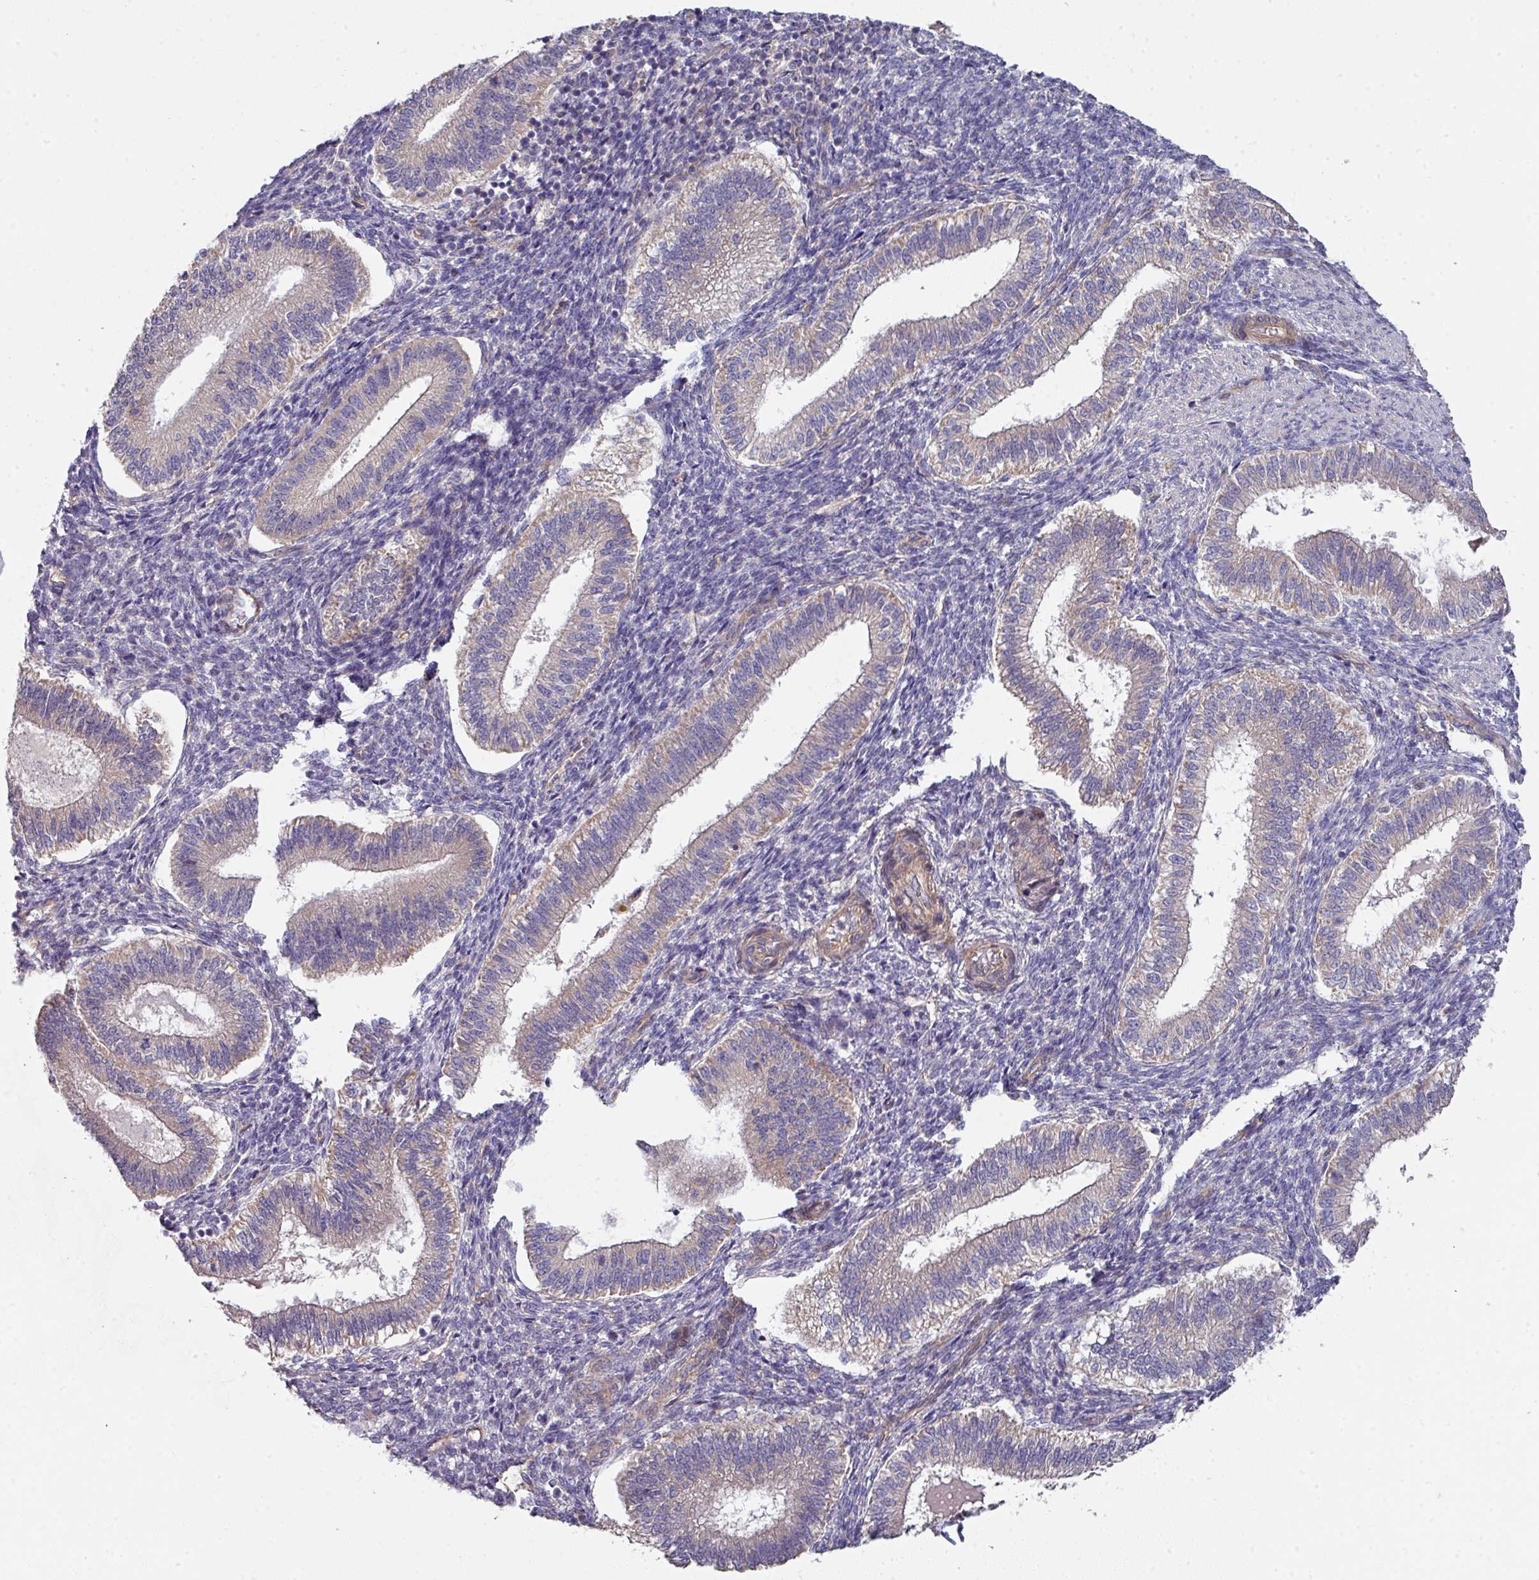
{"staining": {"intensity": "negative", "quantity": "none", "location": "none"}, "tissue": "endometrium", "cell_type": "Cells in endometrial stroma", "image_type": "normal", "snomed": [{"axis": "morphology", "description": "Normal tissue, NOS"}, {"axis": "topography", "description": "Endometrium"}], "caption": "Protein analysis of normal endometrium displays no significant staining in cells in endometrial stroma. Nuclei are stained in blue.", "gene": "DCAF12L1", "patient": {"sex": "female", "age": 25}}